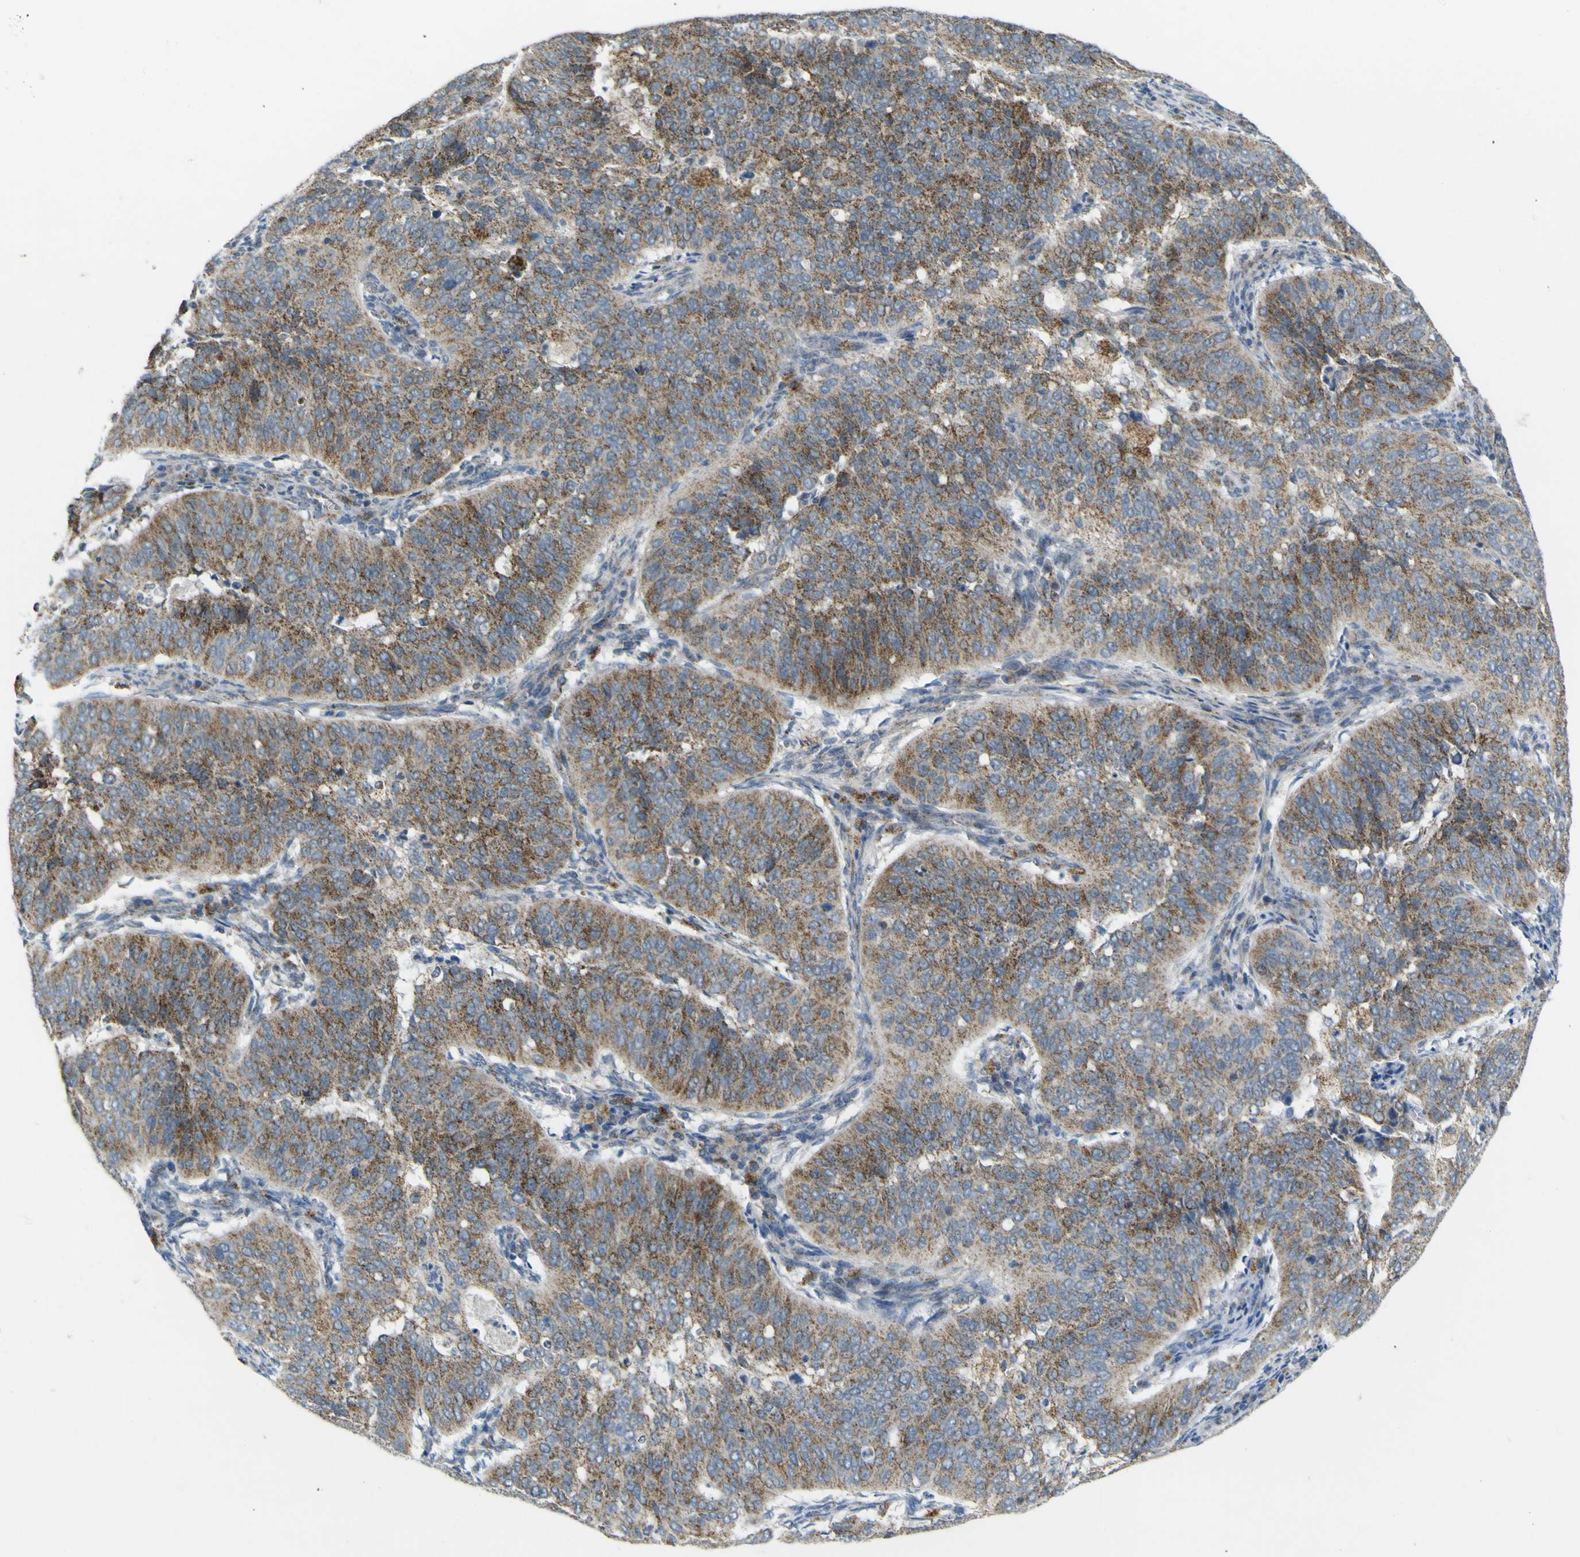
{"staining": {"intensity": "moderate", "quantity": ">75%", "location": "cytoplasmic/membranous"}, "tissue": "cervical cancer", "cell_type": "Tumor cells", "image_type": "cancer", "snomed": [{"axis": "morphology", "description": "Normal tissue, NOS"}, {"axis": "morphology", "description": "Squamous cell carcinoma, NOS"}, {"axis": "topography", "description": "Cervix"}], "caption": "Brown immunohistochemical staining in human squamous cell carcinoma (cervical) demonstrates moderate cytoplasmic/membranous staining in about >75% of tumor cells.", "gene": "ACBD5", "patient": {"sex": "female", "age": 39}}